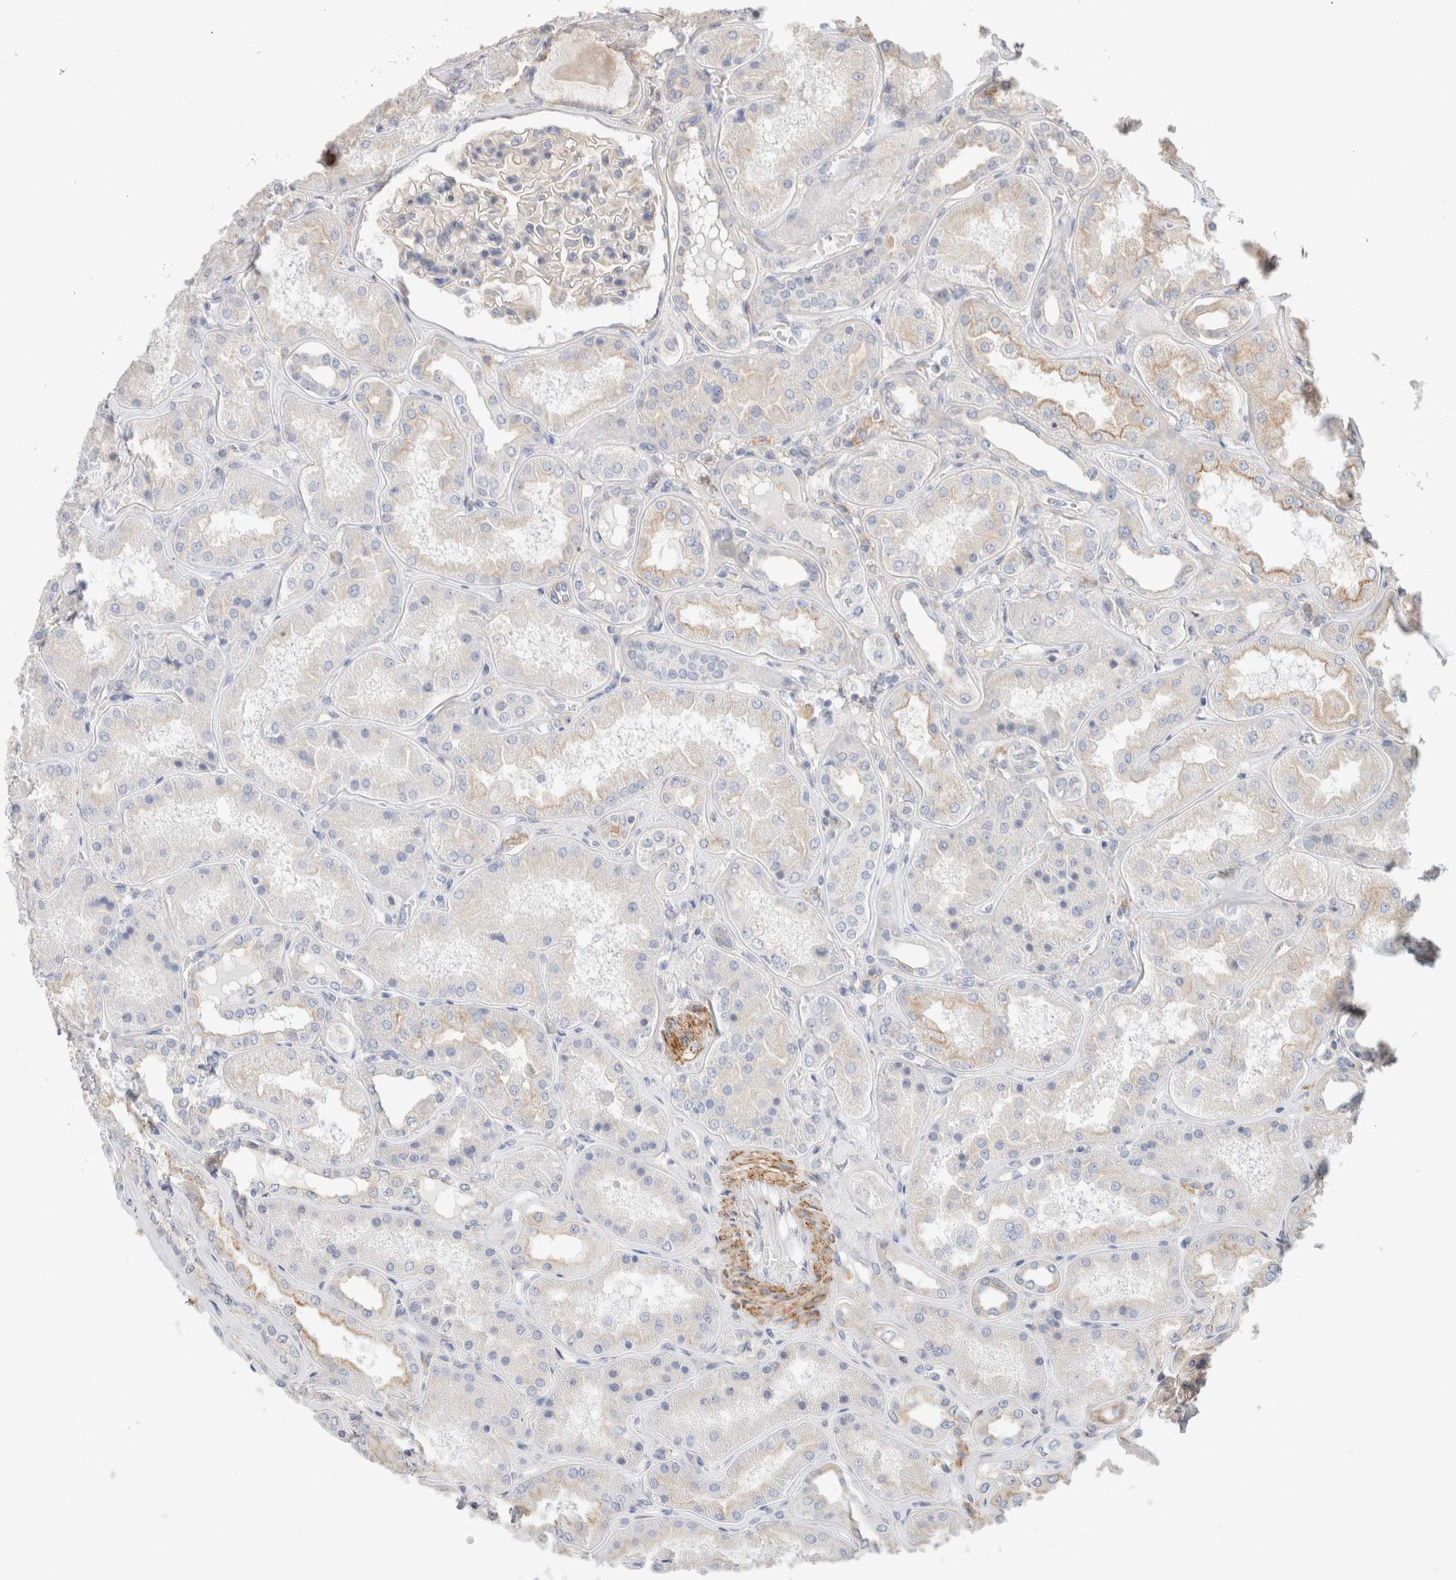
{"staining": {"intensity": "negative", "quantity": "none", "location": "none"}, "tissue": "kidney", "cell_type": "Cells in glomeruli", "image_type": "normal", "snomed": [{"axis": "morphology", "description": "Normal tissue, NOS"}, {"axis": "topography", "description": "Kidney"}], "caption": "An immunohistochemistry (IHC) micrograph of normal kidney is shown. There is no staining in cells in glomeruli of kidney. (DAB (3,3'-diaminobenzidine) IHC visualized using brightfield microscopy, high magnification).", "gene": "ID3", "patient": {"sex": "female", "age": 56}}